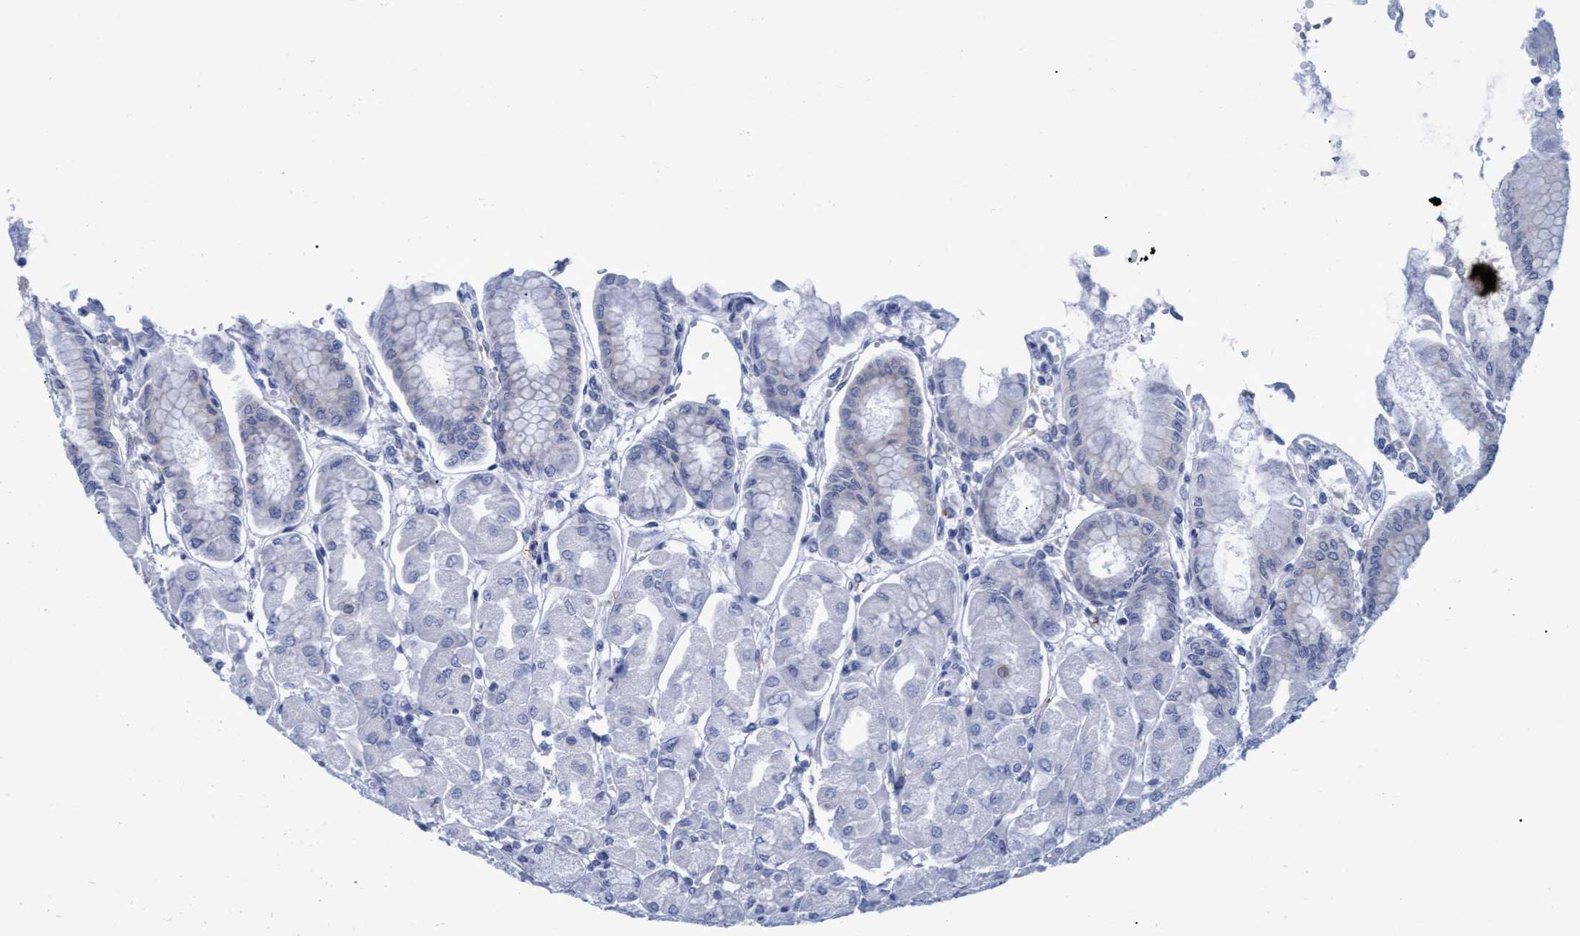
{"staining": {"intensity": "negative", "quantity": "none", "location": "none"}, "tissue": "stomach", "cell_type": "Glandular cells", "image_type": "normal", "snomed": [{"axis": "morphology", "description": "Normal tissue, NOS"}, {"axis": "topography", "description": "Stomach, upper"}], "caption": "High magnification brightfield microscopy of benign stomach stained with DAB (brown) and counterstained with hematoxylin (blue): glandular cells show no significant positivity. (DAB immunohistochemistry visualized using brightfield microscopy, high magnification).", "gene": "SSTR3", "patient": {"sex": "female", "age": 56}}